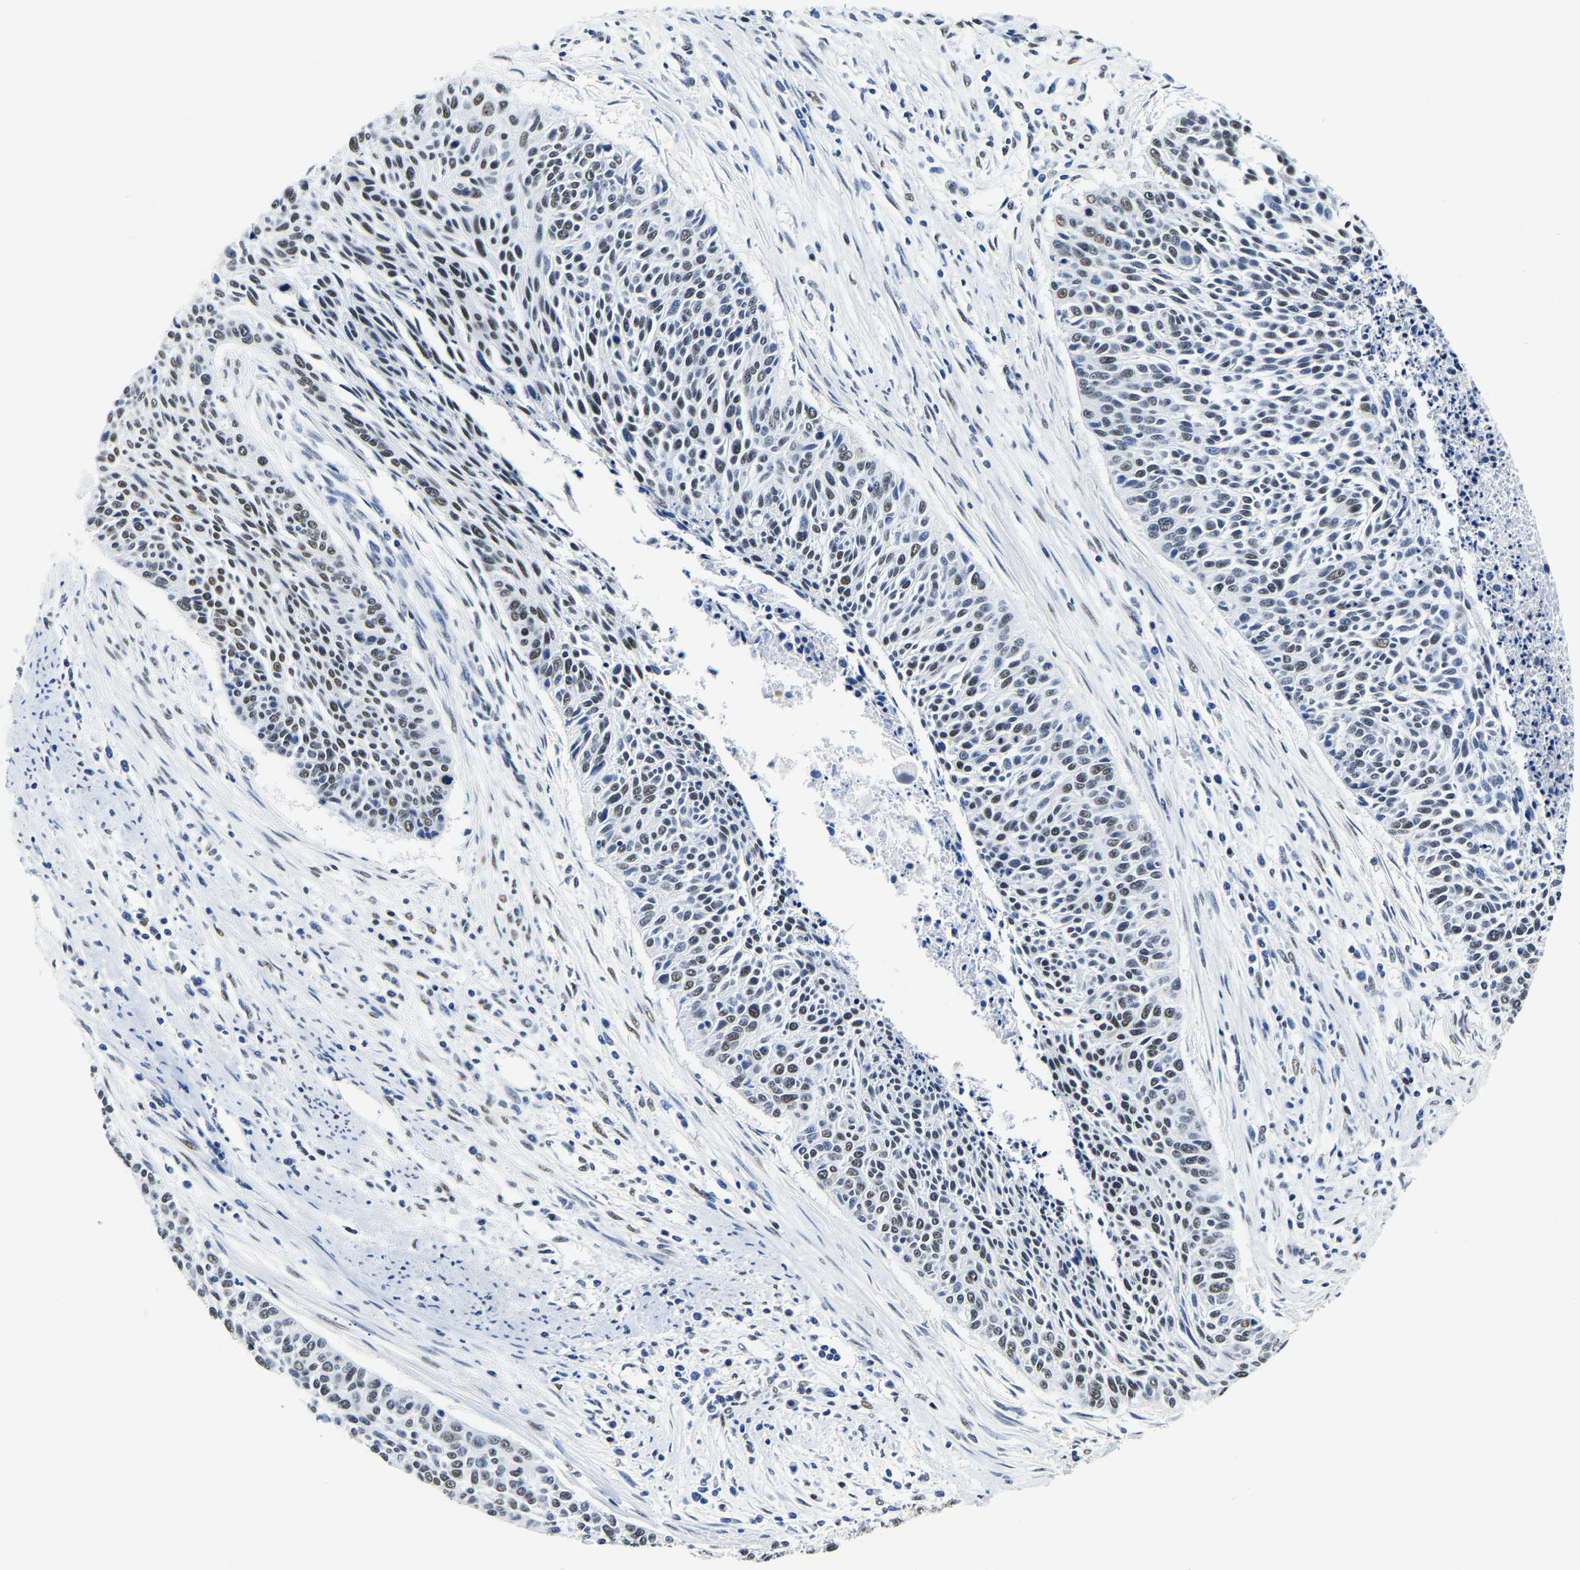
{"staining": {"intensity": "moderate", "quantity": "25%-75%", "location": "nuclear"}, "tissue": "cervical cancer", "cell_type": "Tumor cells", "image_type": "cancer", "snomed": [{"axis": "morphology", "description": "Squamous cell carcinoma, NOS"}, {"axis": "topography", "description": "Cervix"}], "caption": "Tumor cells display moderate nuclear staining in approximately 25%-75% of cells in cervical squamous cell carcinoma.", "gene": "UBA1", "patient": {"sex": "female", "age": 55}}